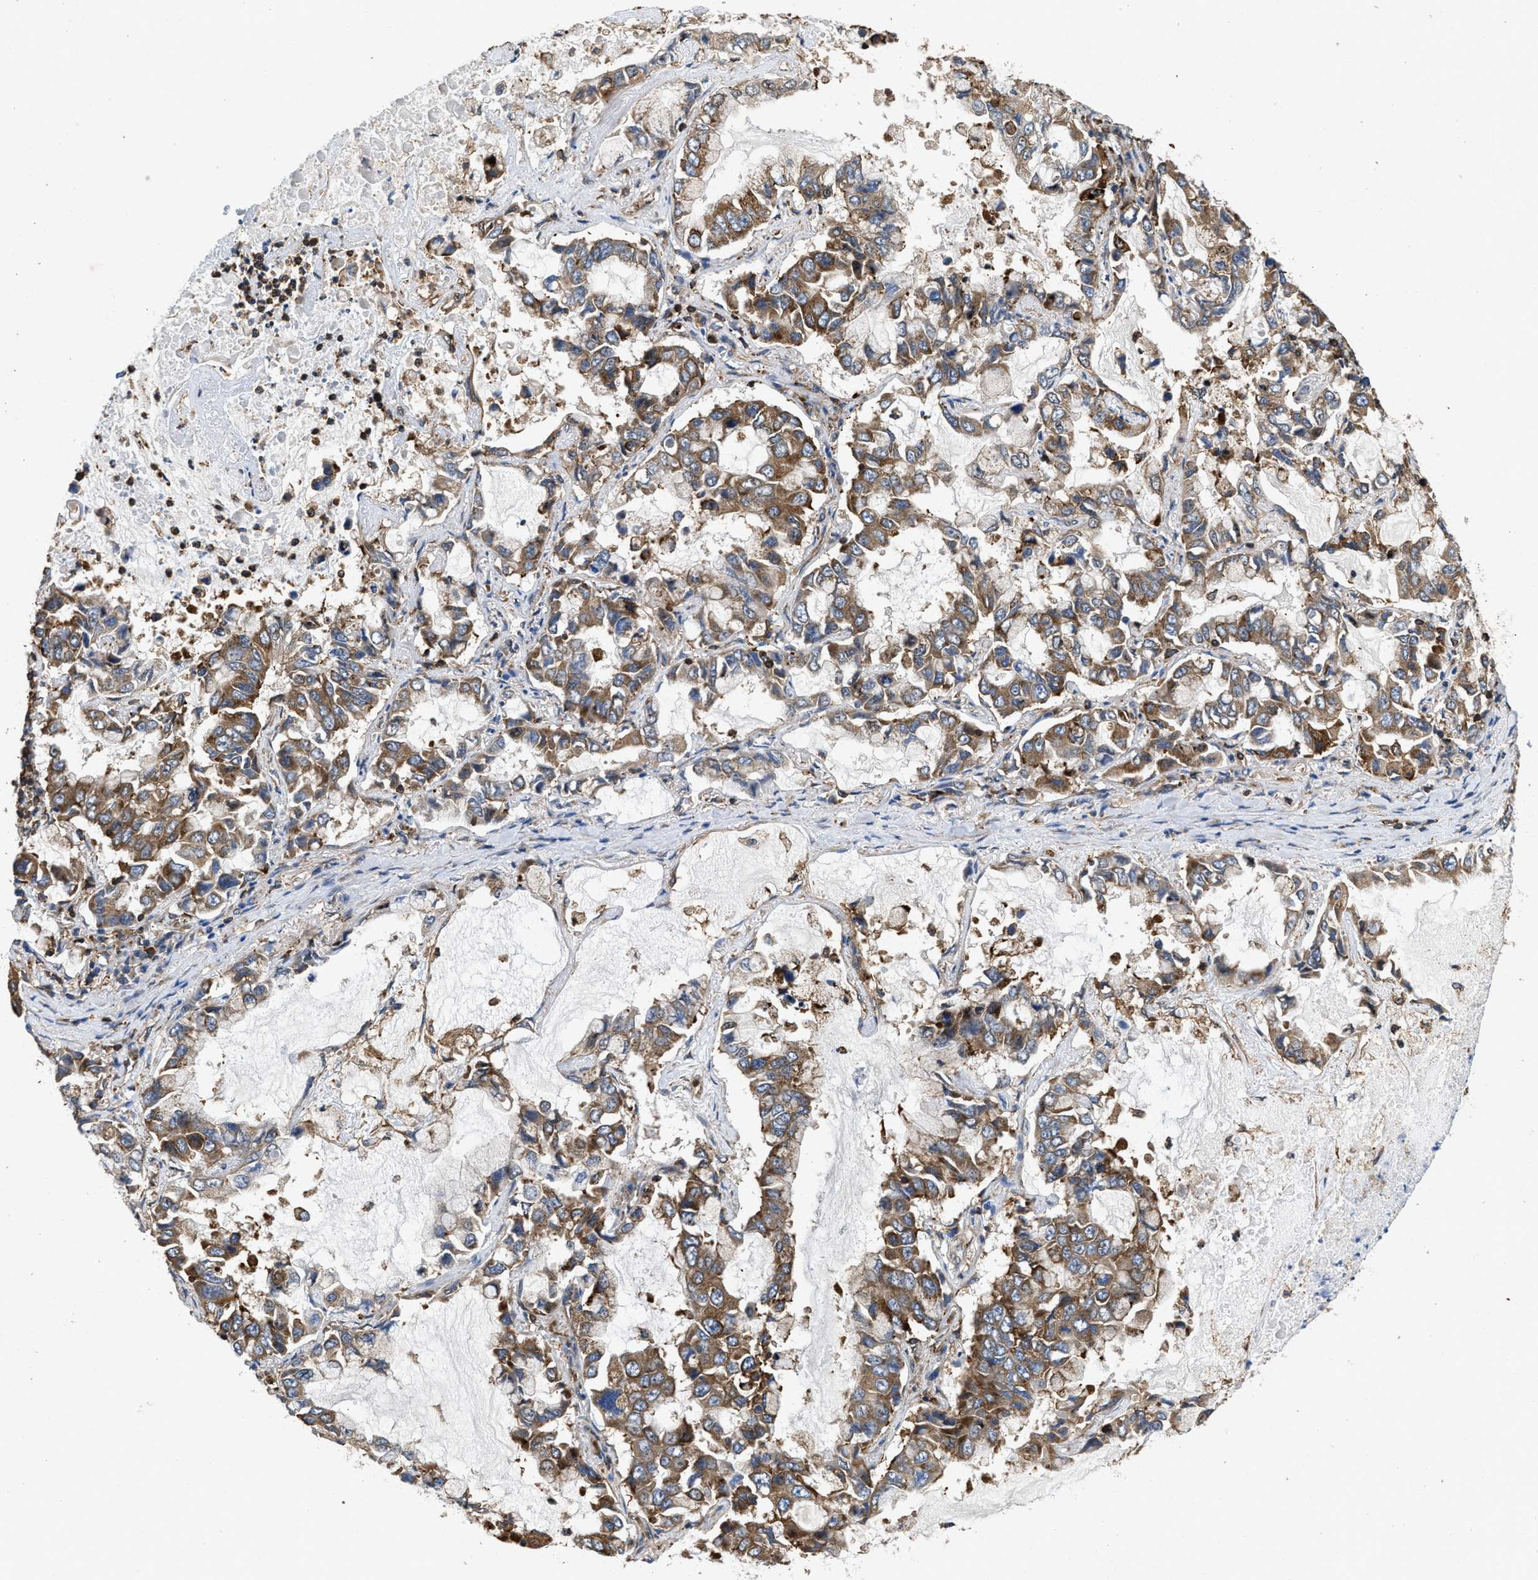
{"staining": {"intensity": "moderate", "quantity": ">75%", "location": "cytoplasmic/membranous"}, "tissue": "lung cancer", "cell_type": "Tumor cells", "image_type": "cancer", "snomed": [{"axis": "morphology", "description": "Adenocarcinoma, NOS"}, {"axis": "topography", "description": "Lung"}], "caption": "Immunohistochemistry micrograph of human adenocarcinoma (lung) stained for a protein (brown), which reveals medium levels of moderate cytoplasmic/membranous positivity in approximately >75% of tumor cells.", "gene": "LINGO2", "patient": {"sex": "male", "age": 64}}